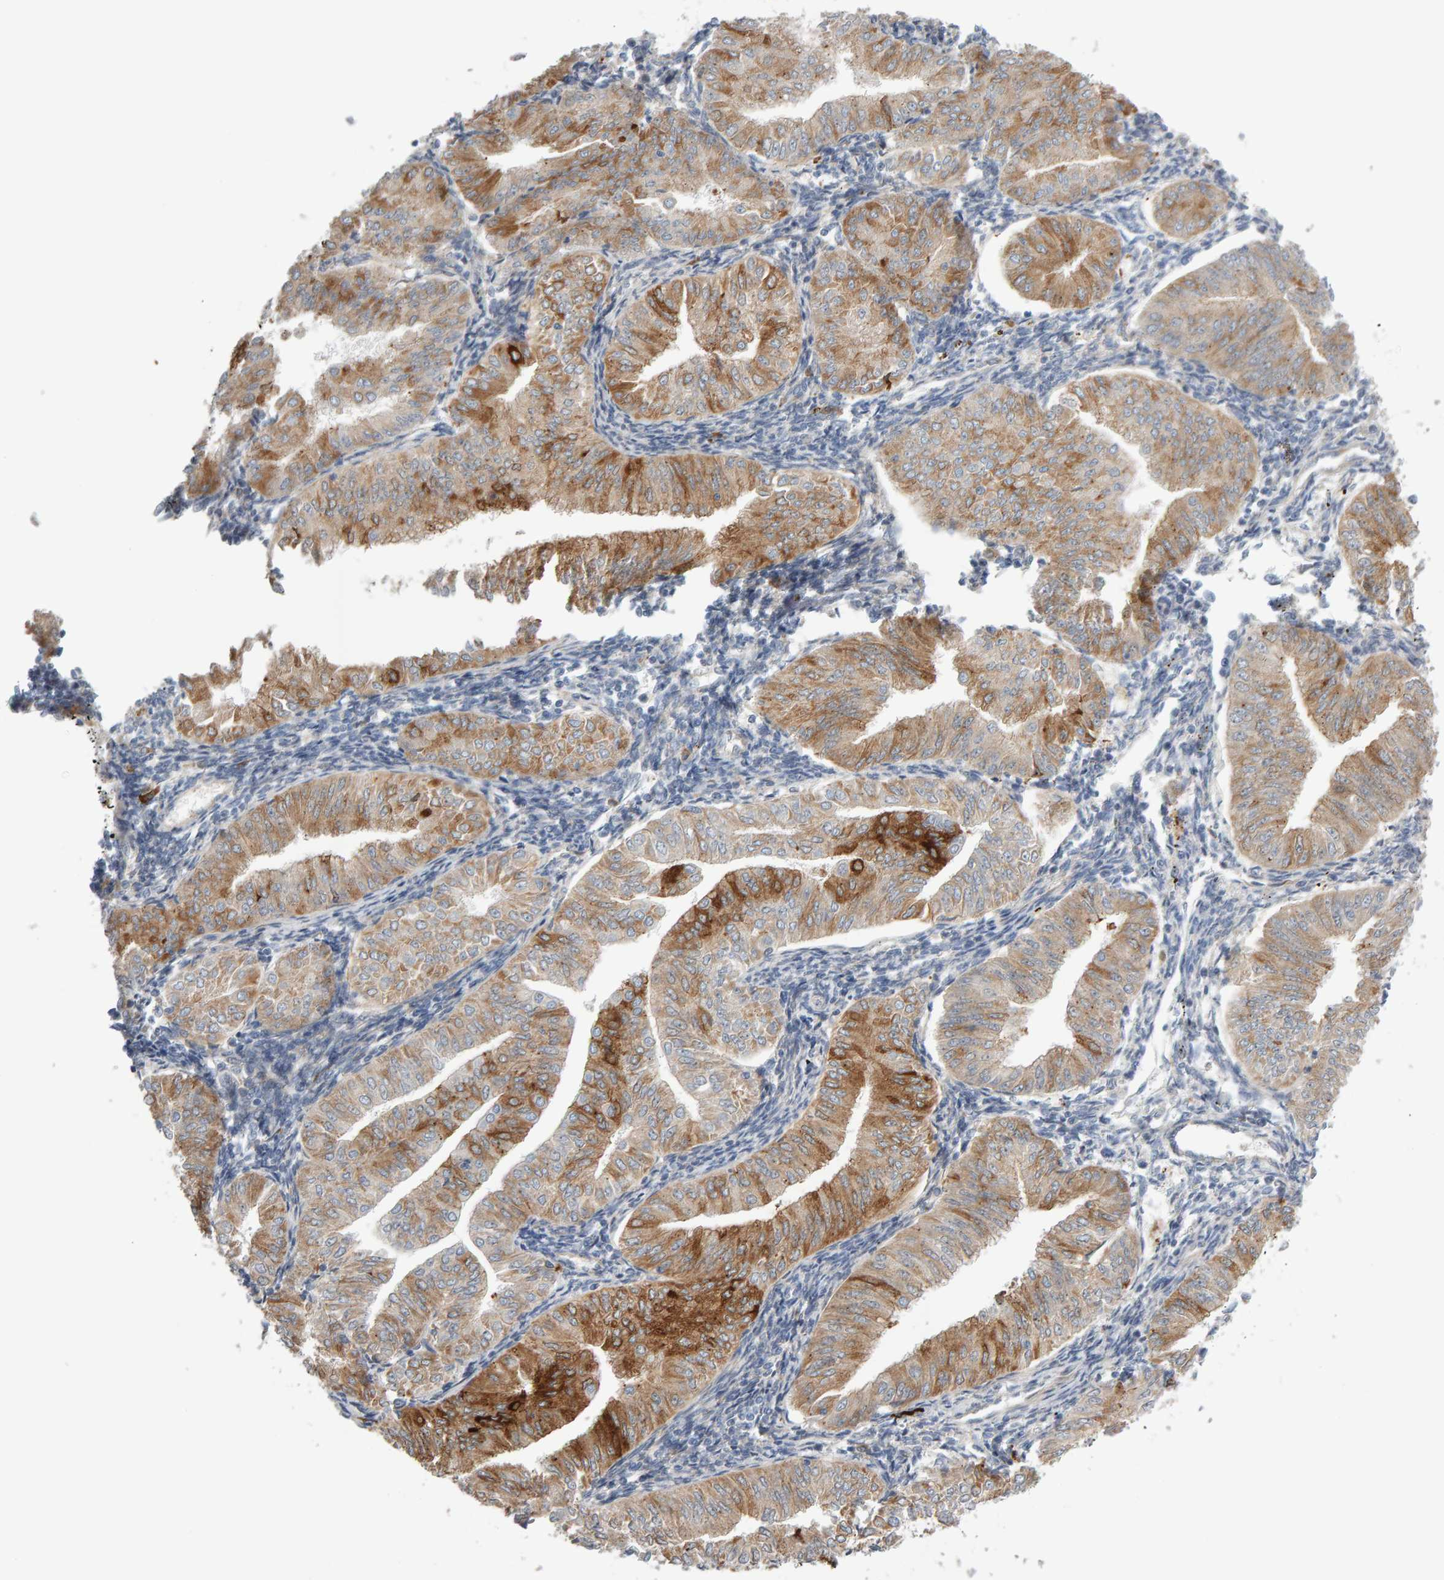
{"staining": {"intensity": "strong", "quantity": ">75%", "location": "cytoplasmic/membranous"}, "tissue": "endometrial cancer", "cell_type": "Tumor cells", "image_type": "cancer", "snomed": [{"axis": "morphology", "description": "Normal tissue, NOS"}, {"axis": "morphology", "description": "Adenocarcinoma, NOS"}, {"axis": "topography", "description": "Endometrium"}], "caption": "Immunohistochemical staining of endometrial cancer exhibits high levels of strong cytoplasmic/membranous protein staining in approximately >75% of tumor cells.", "gene": "ENGASE", "patient": {"sex": "female", "age": 53}}